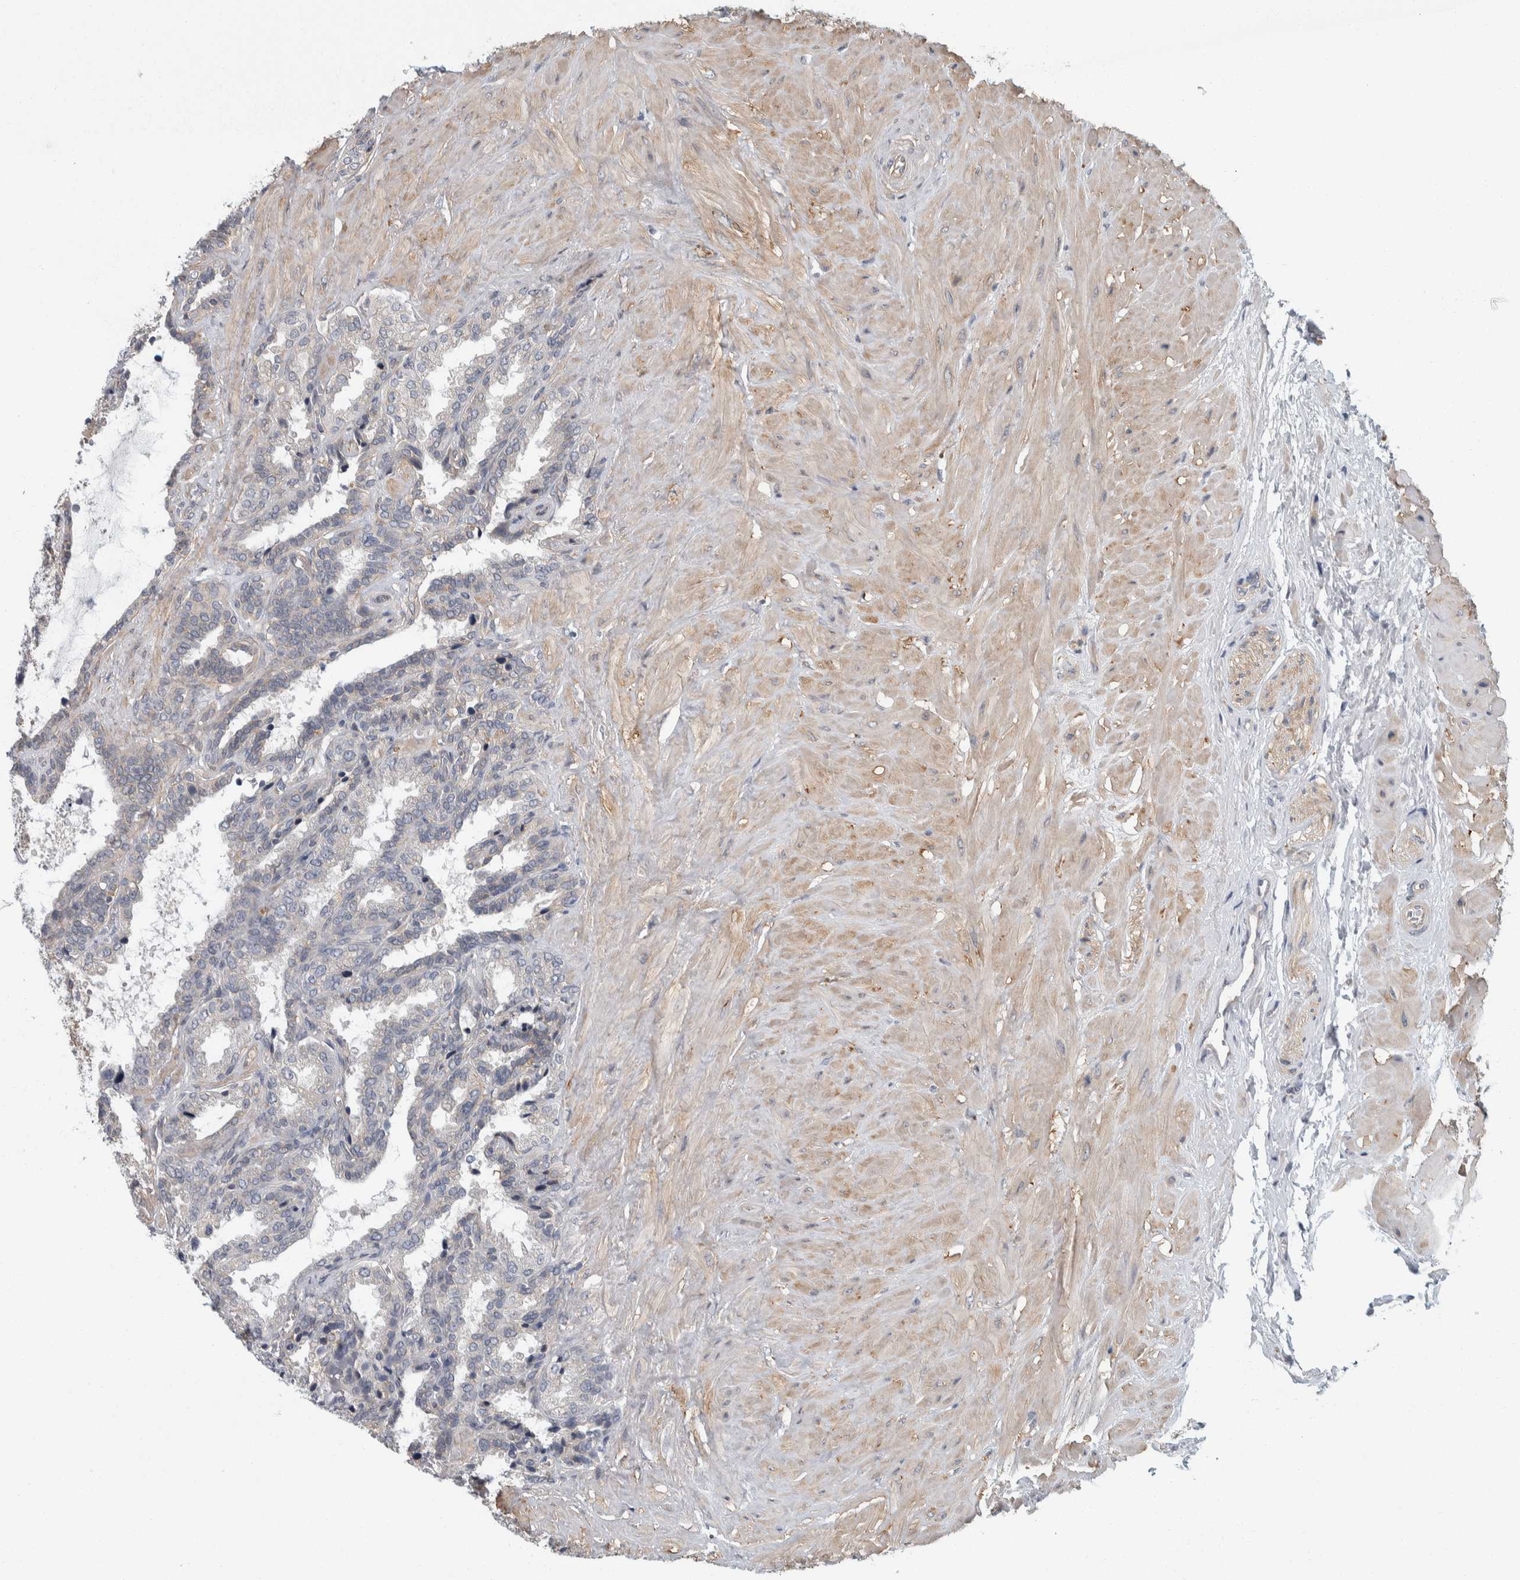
{"staining": {"intensity": "negative", "quantity": "none", "location": "none"}, "tissue": "seminal vesicle", "cell_type": "Glandular cells", "image_type": "normal", "snomed": [{"axis": "morphology", "description": "Normal tissue, NOS"}, {"axis": "topography", "description": "Seminal veicle"}], "caption": "The IHC histopathology image has no significant staining in glandular cells of seminal vesicle. Brightfield microscopy of immunohistochemistry (IHC) stained with DAB (3,3'-diaminobenzidine) (brown) and hematoxylin (blue), captured at high magnification.", "gene": "KCNJ3", "patient": {"sex": "male", "age": 46}}